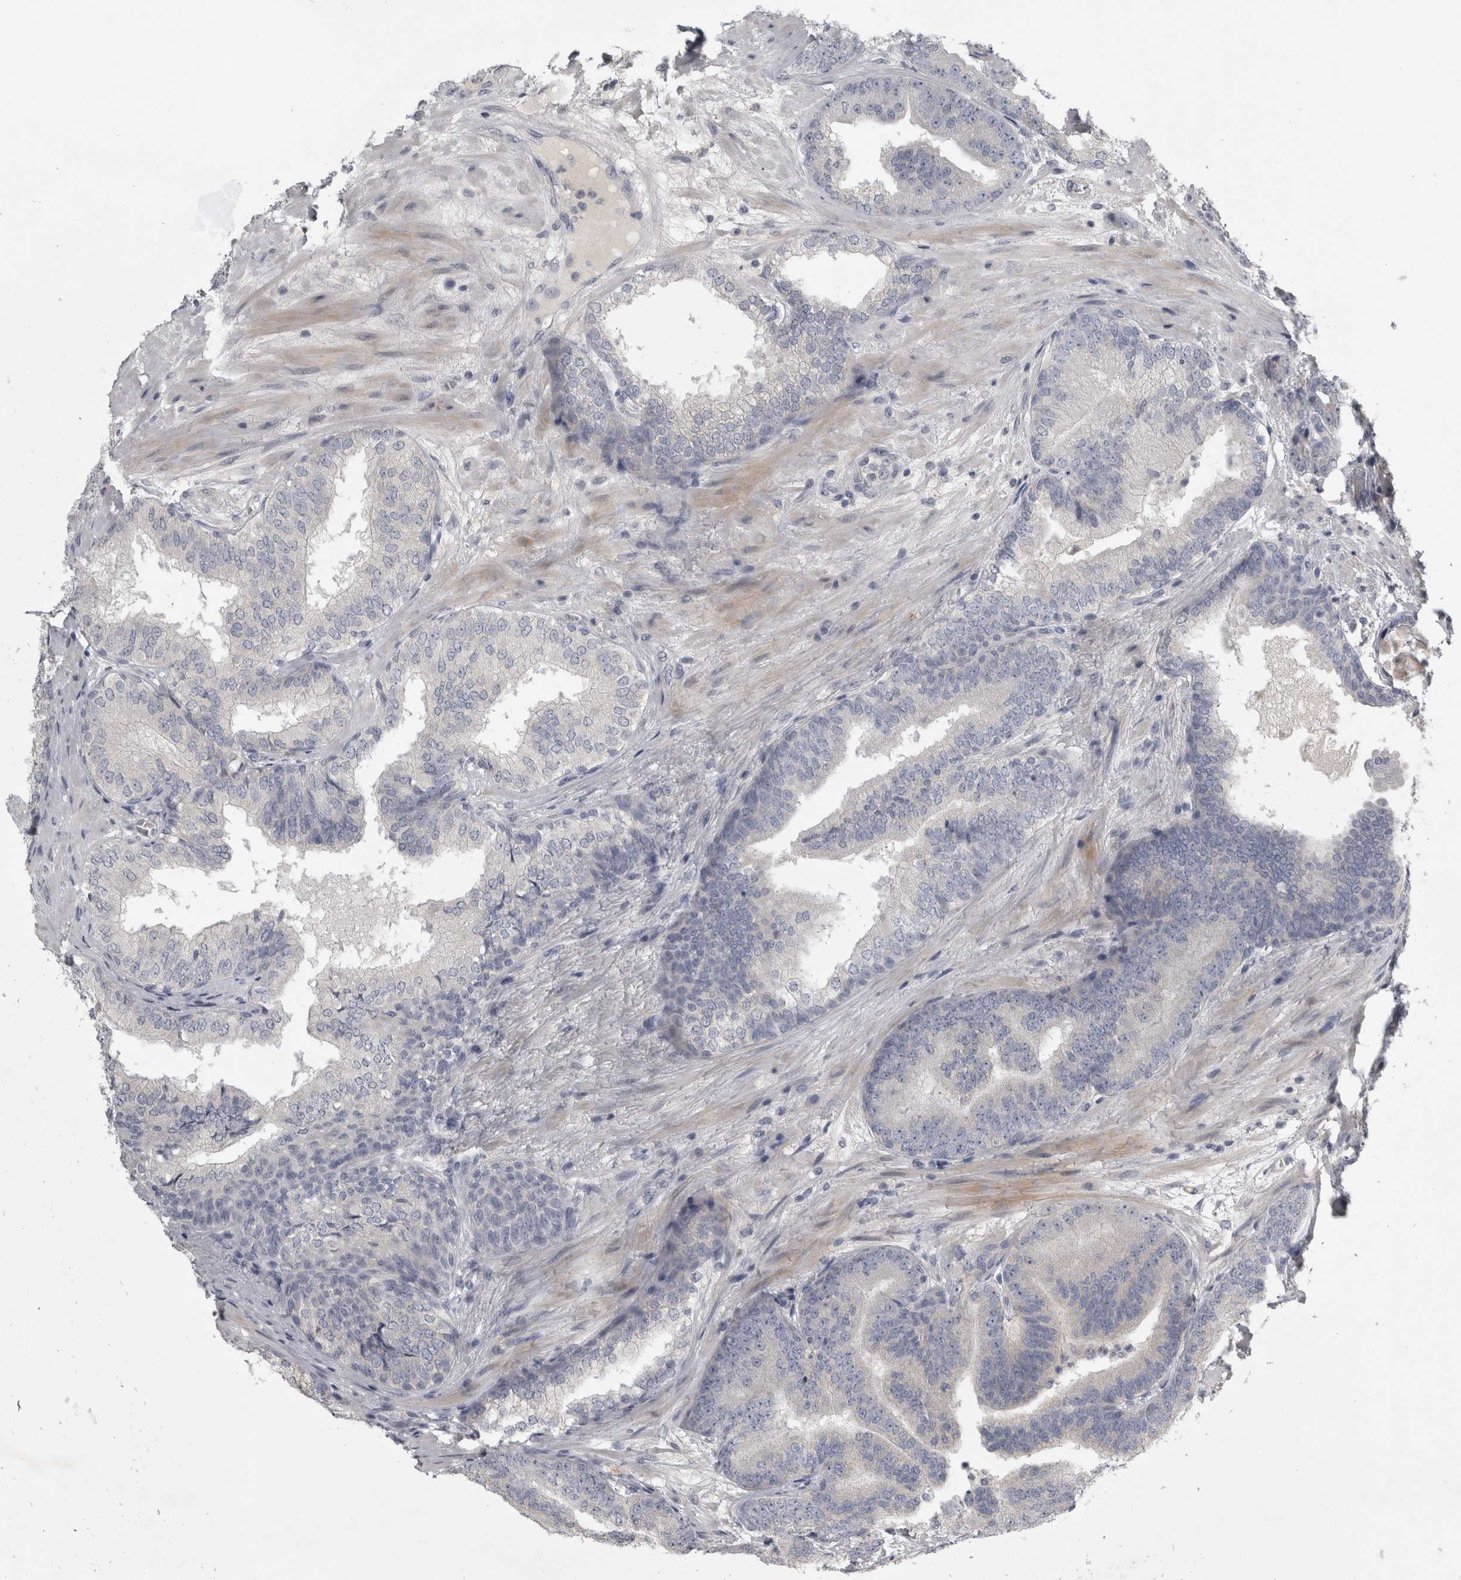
{"staining": {"intensity": "negative", "quantity": "none", "location": "none"}, "tissue": "prostate cancer", "cell_type": "Tumor cells", "image_type": "cancer", "snomed": [{"axis": "morphology", "description": "Adenocarcinoma, High grade"}, {"axis": "topography", "description": "Prostate"}], "caption": "Adenocarcinoma (high-grade) (prostate) was stained to show a protein in brown. There is no significant expression in tumor cells.", "gene": "ENPP7", "patient": {"sex": "male", "age": 55}}